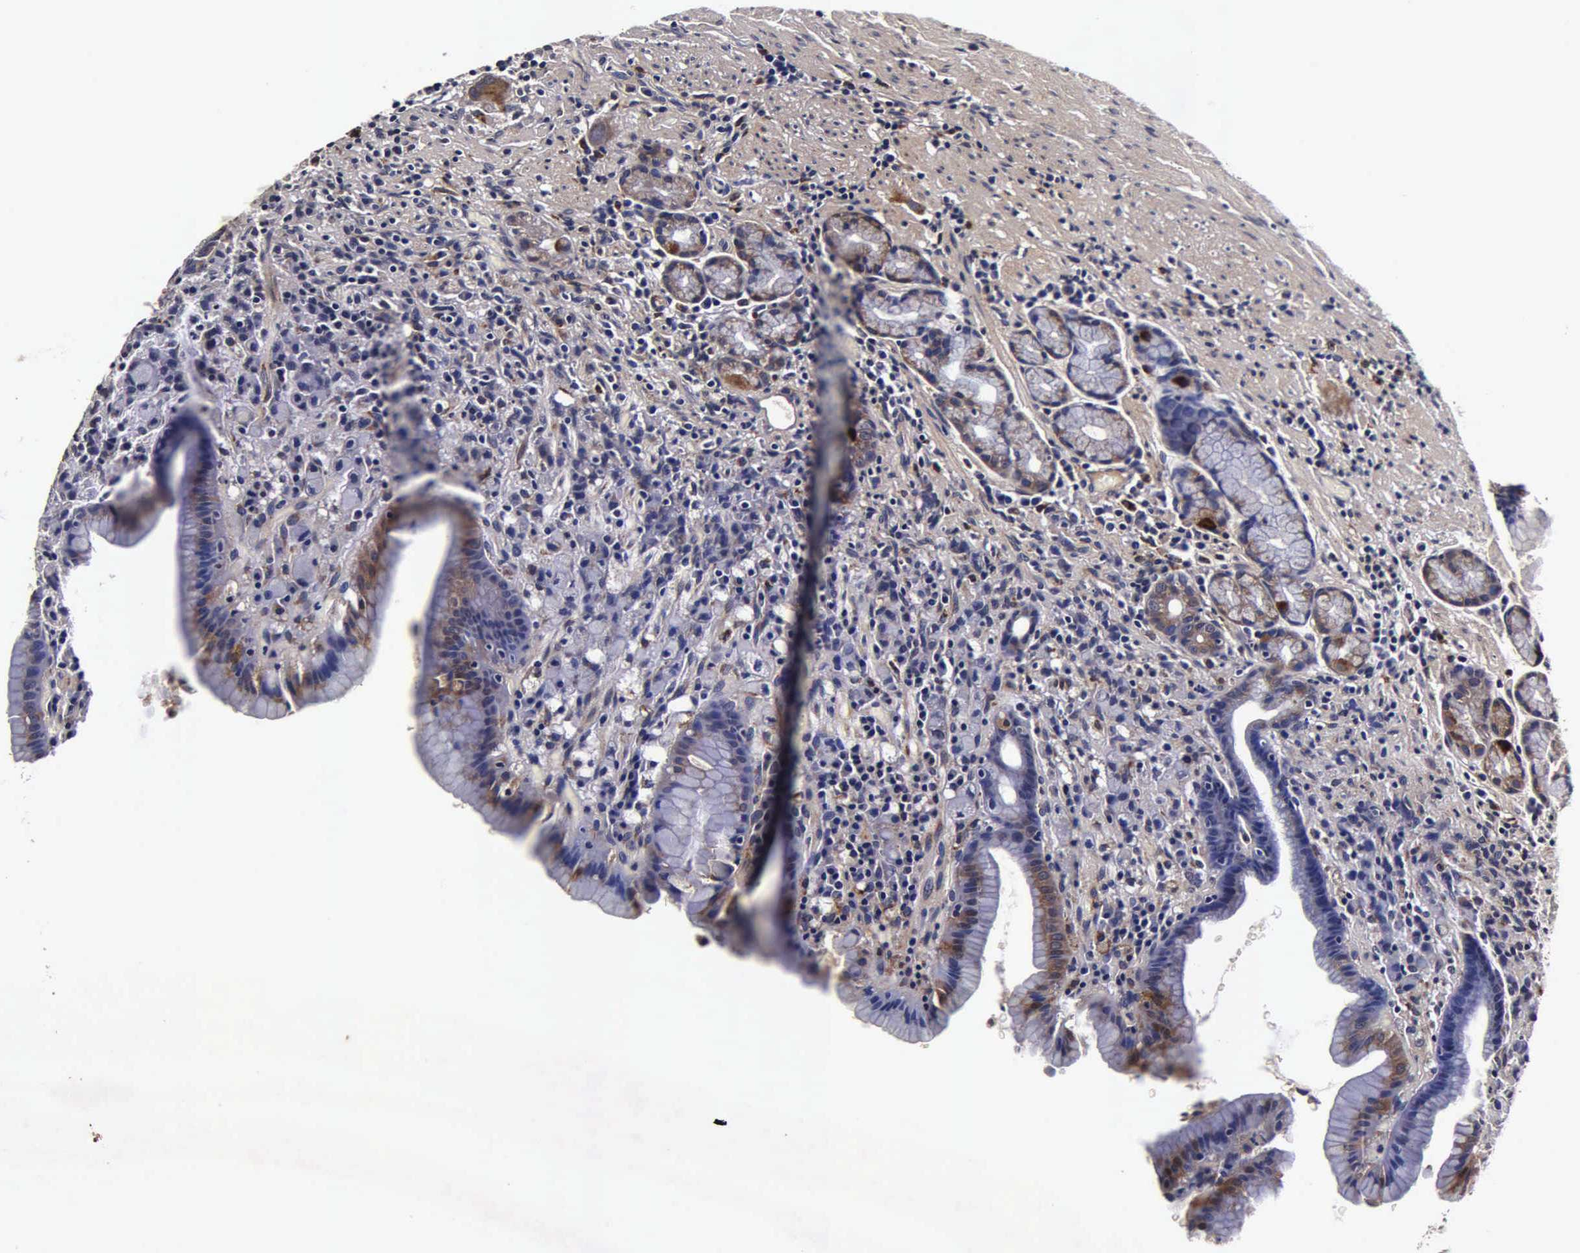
{"staining": {"intensity": "weak", "quantity": "25%-75%", "location": "cytoplasmic/membranous"}, "tissue": "stomach", "cell_type": "Glandular cells", "image_type": "normal", "snomed": [{"axis": "morphology", "description": "Normal tissue, NOS"}, {"axis": "topography", "description": "Stomach, lower"}], "caption": "DAB immunohistochemical staining of unremarkable stomach displays weak cytoplasmic/membranous protein positivity in about 25%-75% of glandular cells.", "gene": "CST3", "patient": {"sex": "male", "age": 56}}